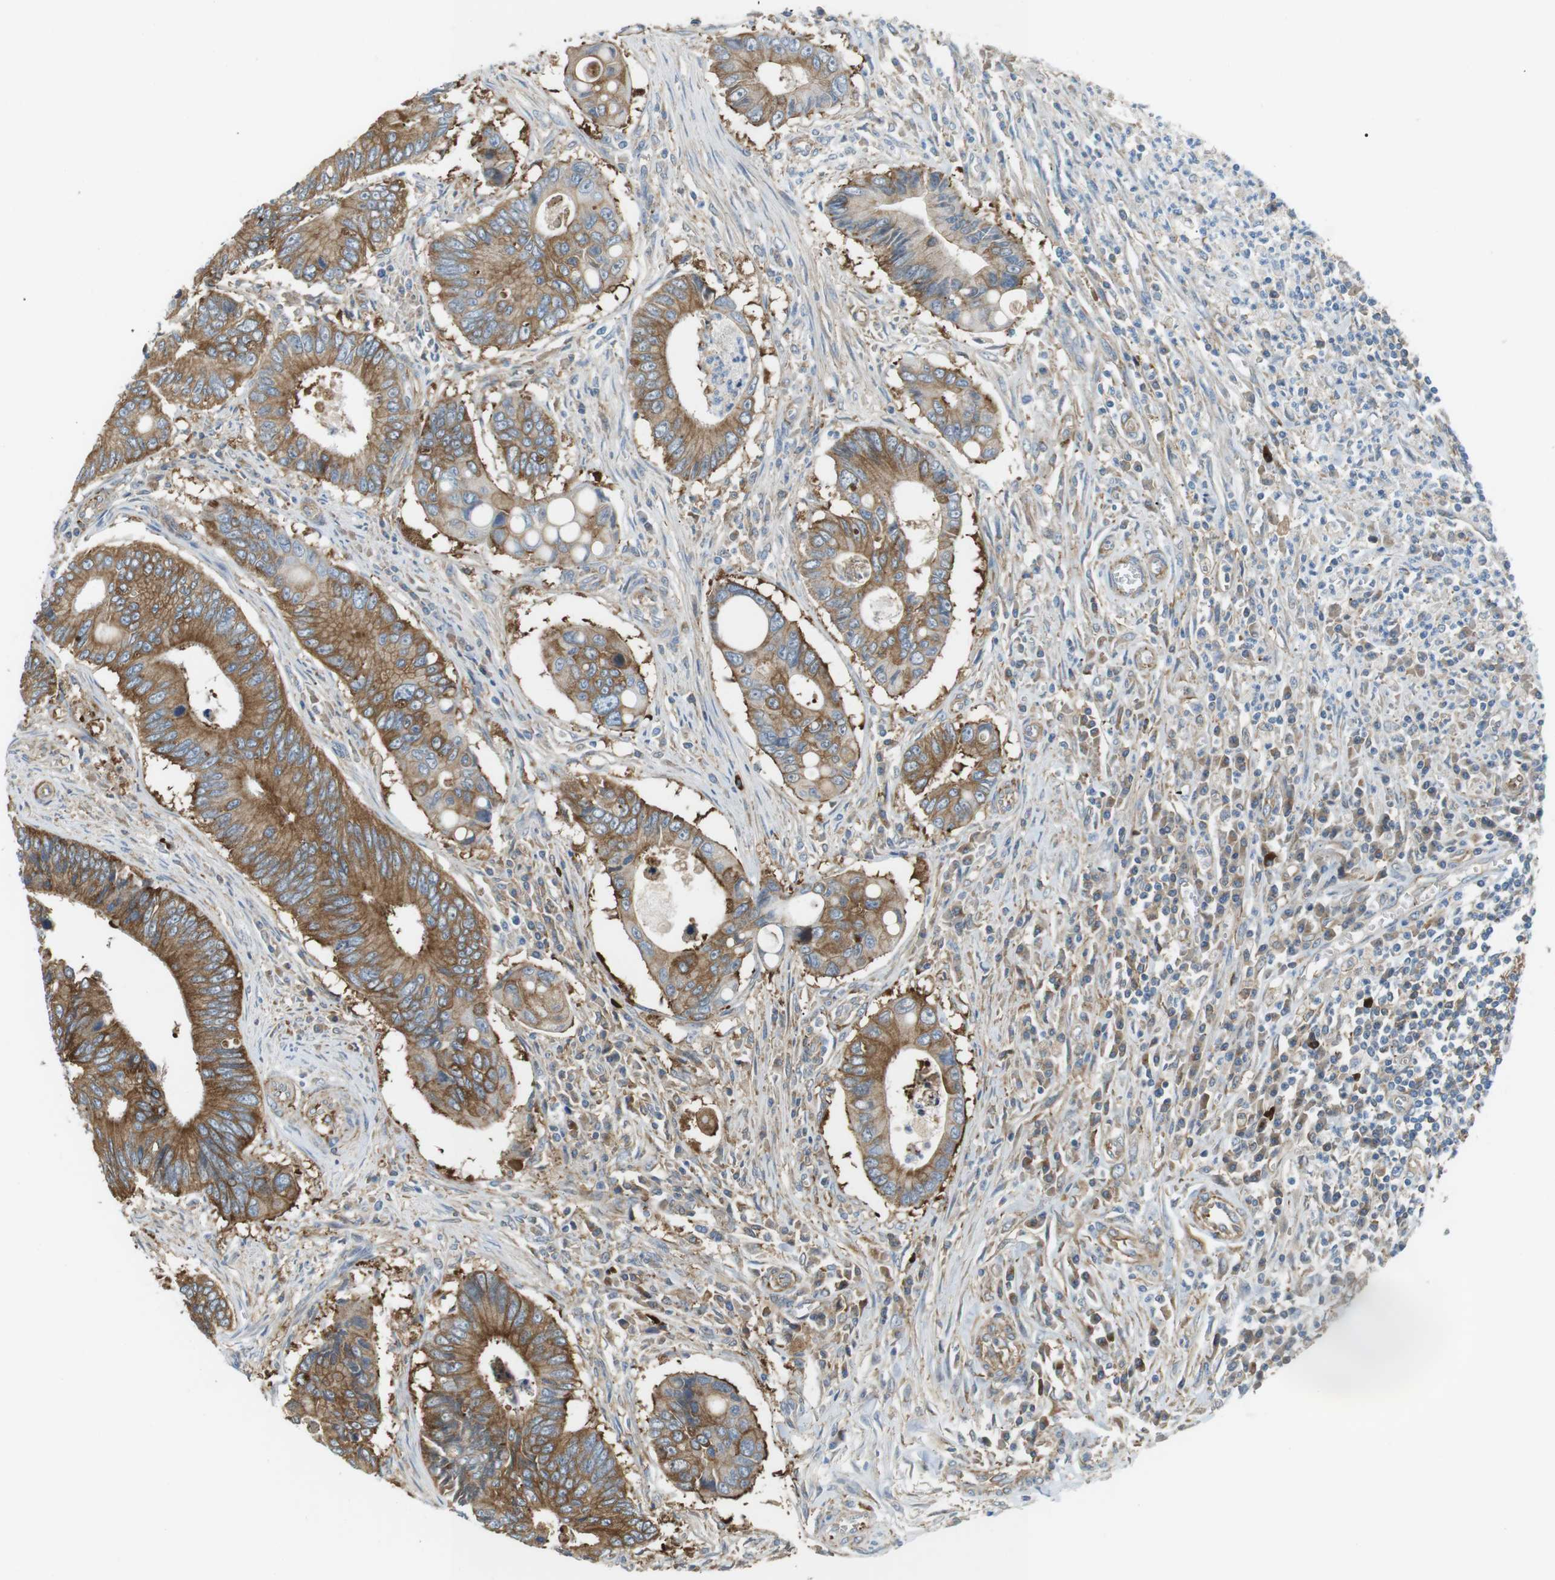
{"staining": {"intensity": "moderate", "quantity": ">75%", "location": "cytoplasmic/membranous"}, "tissue": "colorectal cancer", "cell_type": "Tumor cells", "image_type": "cancer", "snomed": [{"axis": "morphology", "description": "Inflammation, NOS"}, {"axis": "morphology", "description": "Adenocarcinoma, NOS"}, {"axis": "topography", "description": "Colon"}], "caption": "The histopathology image reveals a brown stain indicating the presence of a protein in the cytoplasmic/membranous of tumor cells in colorectal cancer.", "gene": "PEPD", "patient": {"sex": "male", "age": 72}}